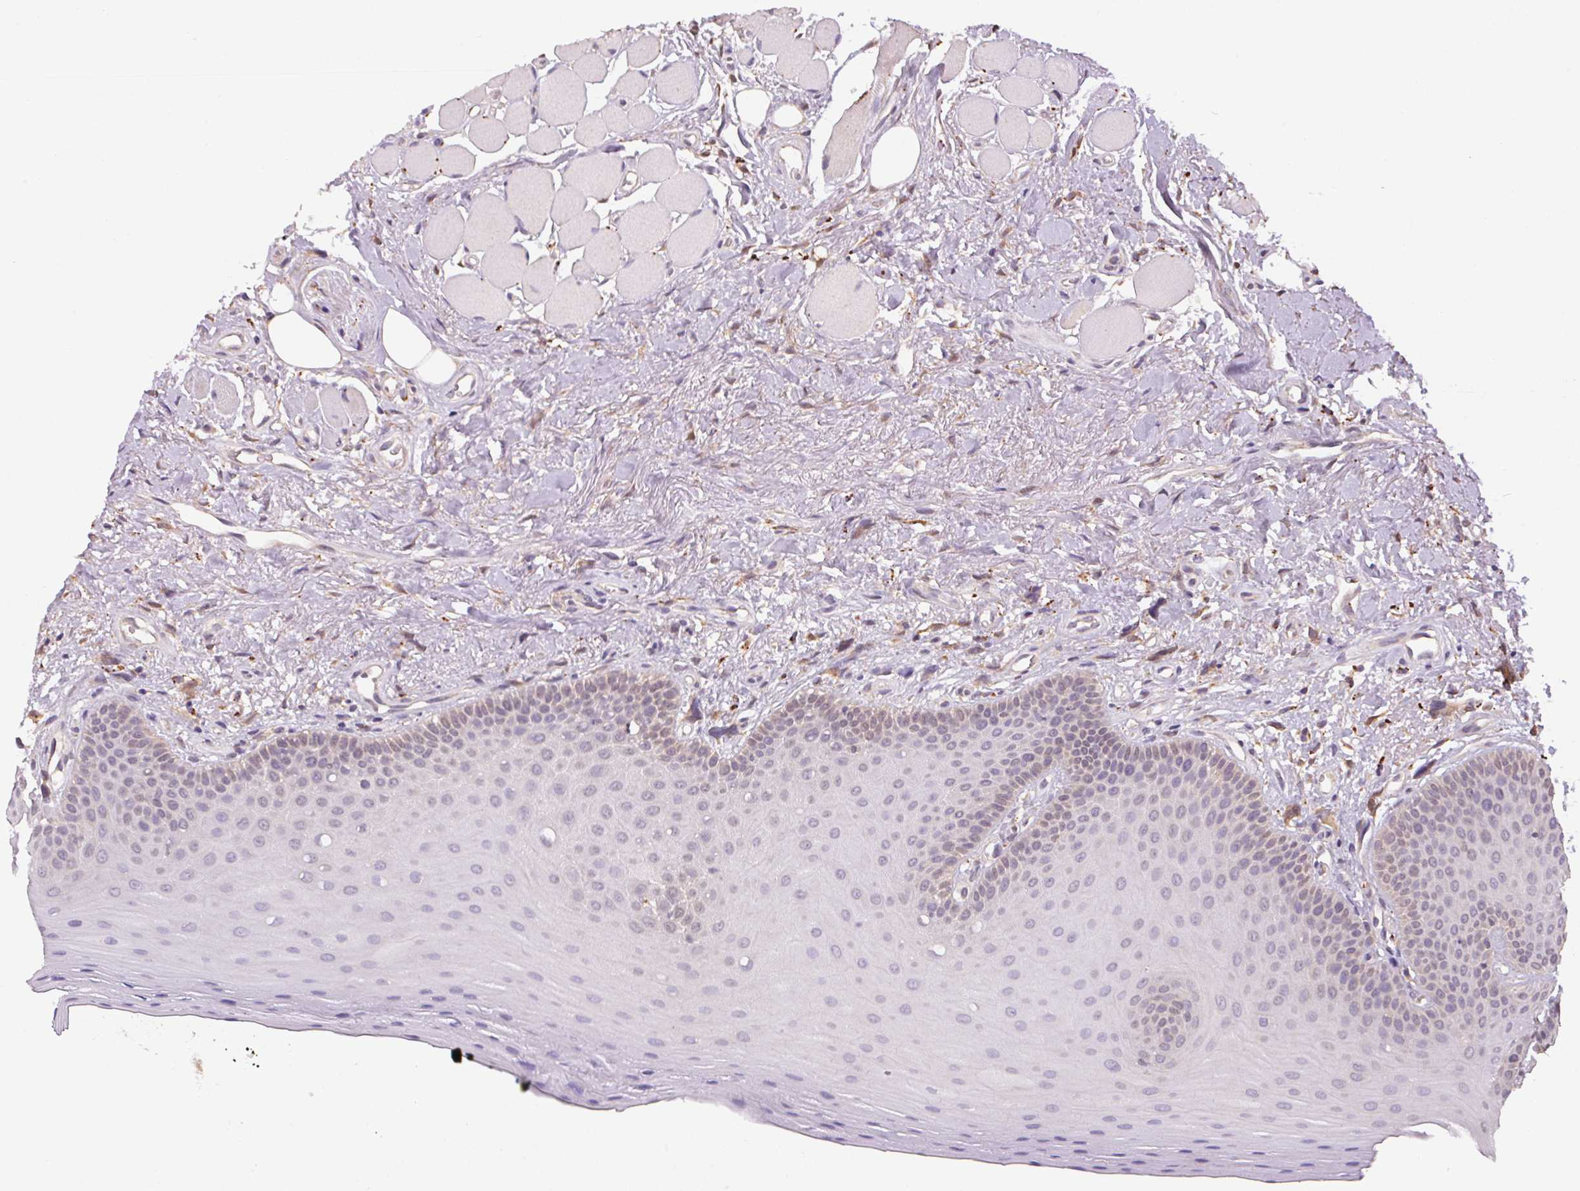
{"staining": {"intensity": "weak", "quantity": "<25%", "location": "cytoplasmic/membranous"}, "tissue": "oral mucosa", "cell_type": "Squamous epithelial cells", "image_type": "normal", "snomed": [{"axis": "morphology", "description": "Normal tissue, NOS"}, {"axis": "morphology", "description": "Normal morphology"}, {"axis": "topography", "description": "Oral tissue"}], "caption": "The micrograph exhibits no staining of squamous epithelial cells in normal oral mucosa.", "gene": "ADH5", "patient": {"sex": "female", "age": 76}}